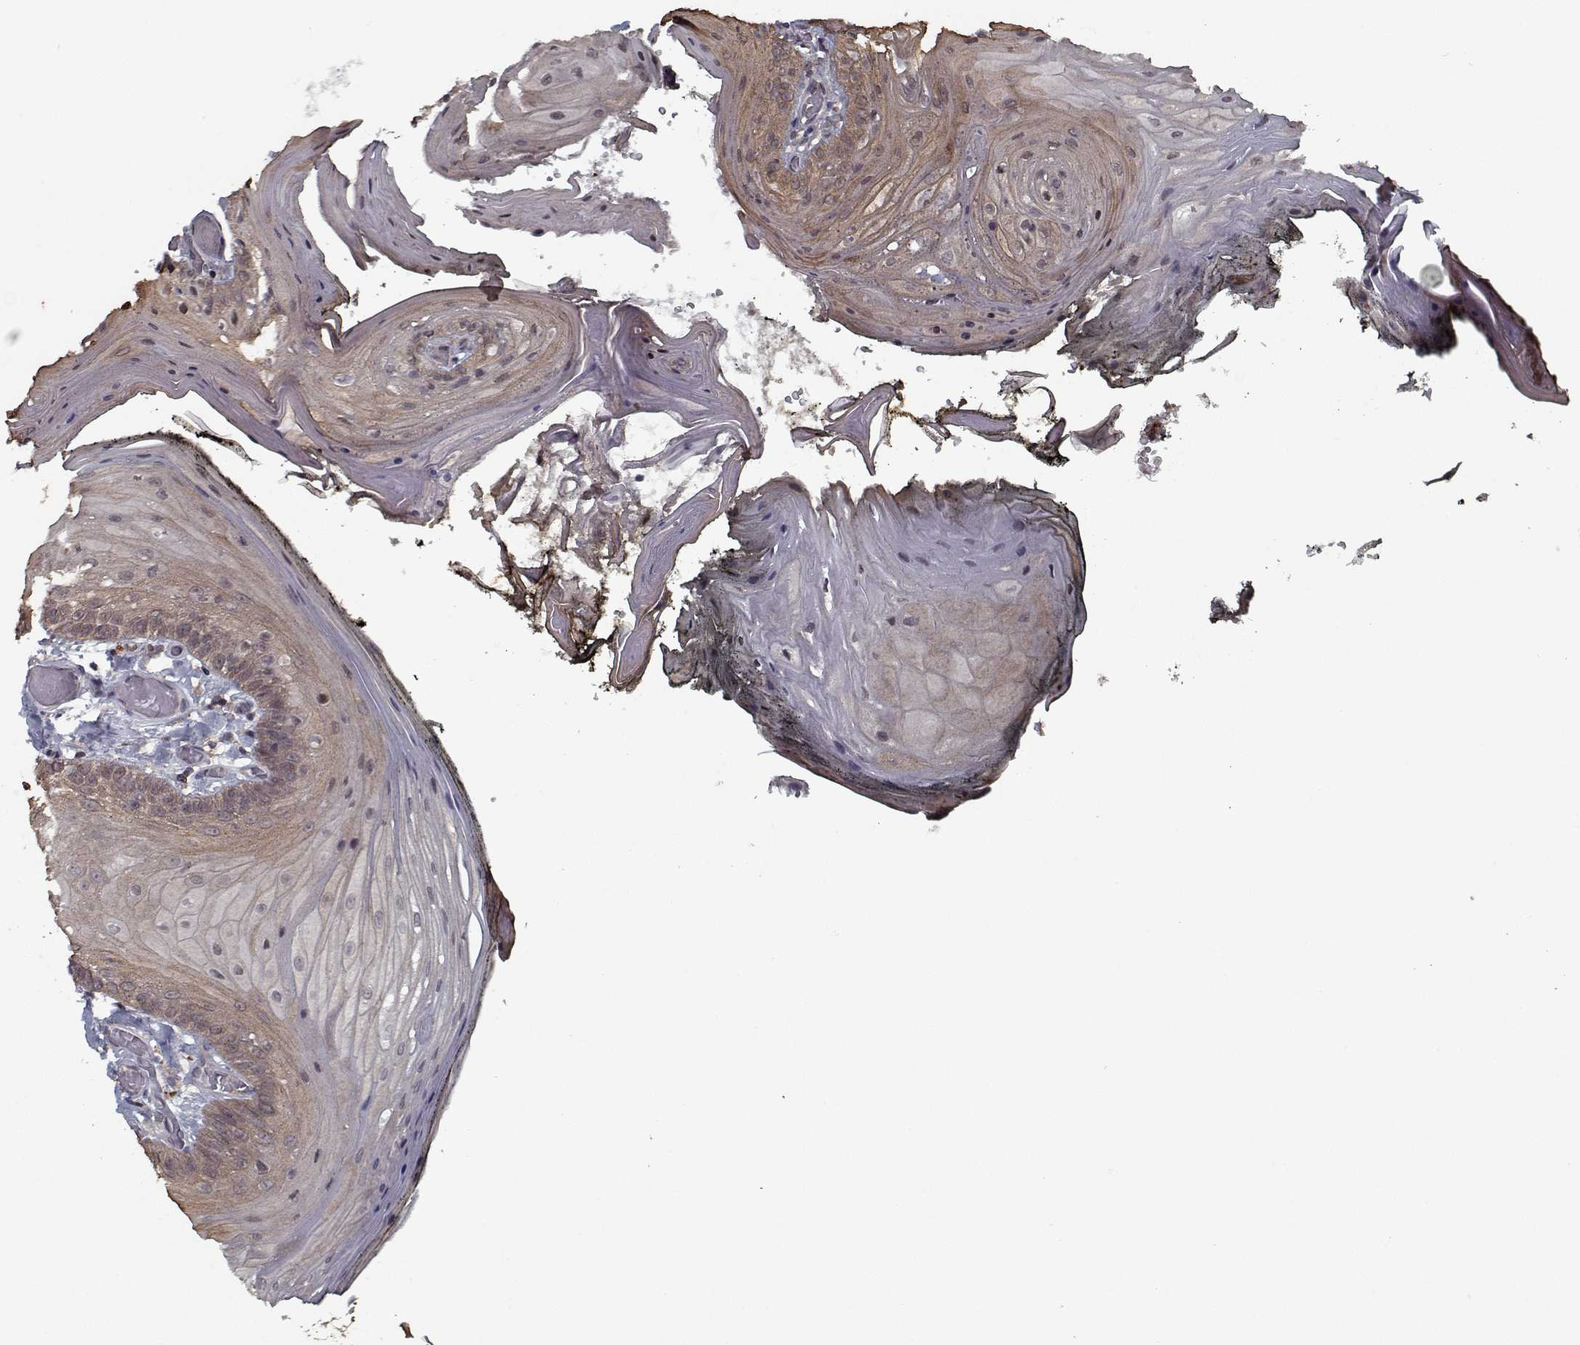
{"staining": {"intensity": "moderate", "quantity": "<25%", "location": "cytoplasmic/membranous"}, "tissue": "oral mucosa", "cell_type": "Squamous epithelial cells", "image_type": "normal", "snomed": [{"axis": "morphology", "description": "Normal tissue, NOS"}, {"axis": "topography", "description": "Oral tissue"}], "caption": "Immunohistochemical staining of unremarkable oral mucosa shows <25% levels of moderate cytoplasmic/membranous protein staining in approximately <25% of squamous epithelial cells. (IHC, brightfield microscopy, high magnification).", "gene": "NLK", "patient": {"sex": "male", "age": 9}}